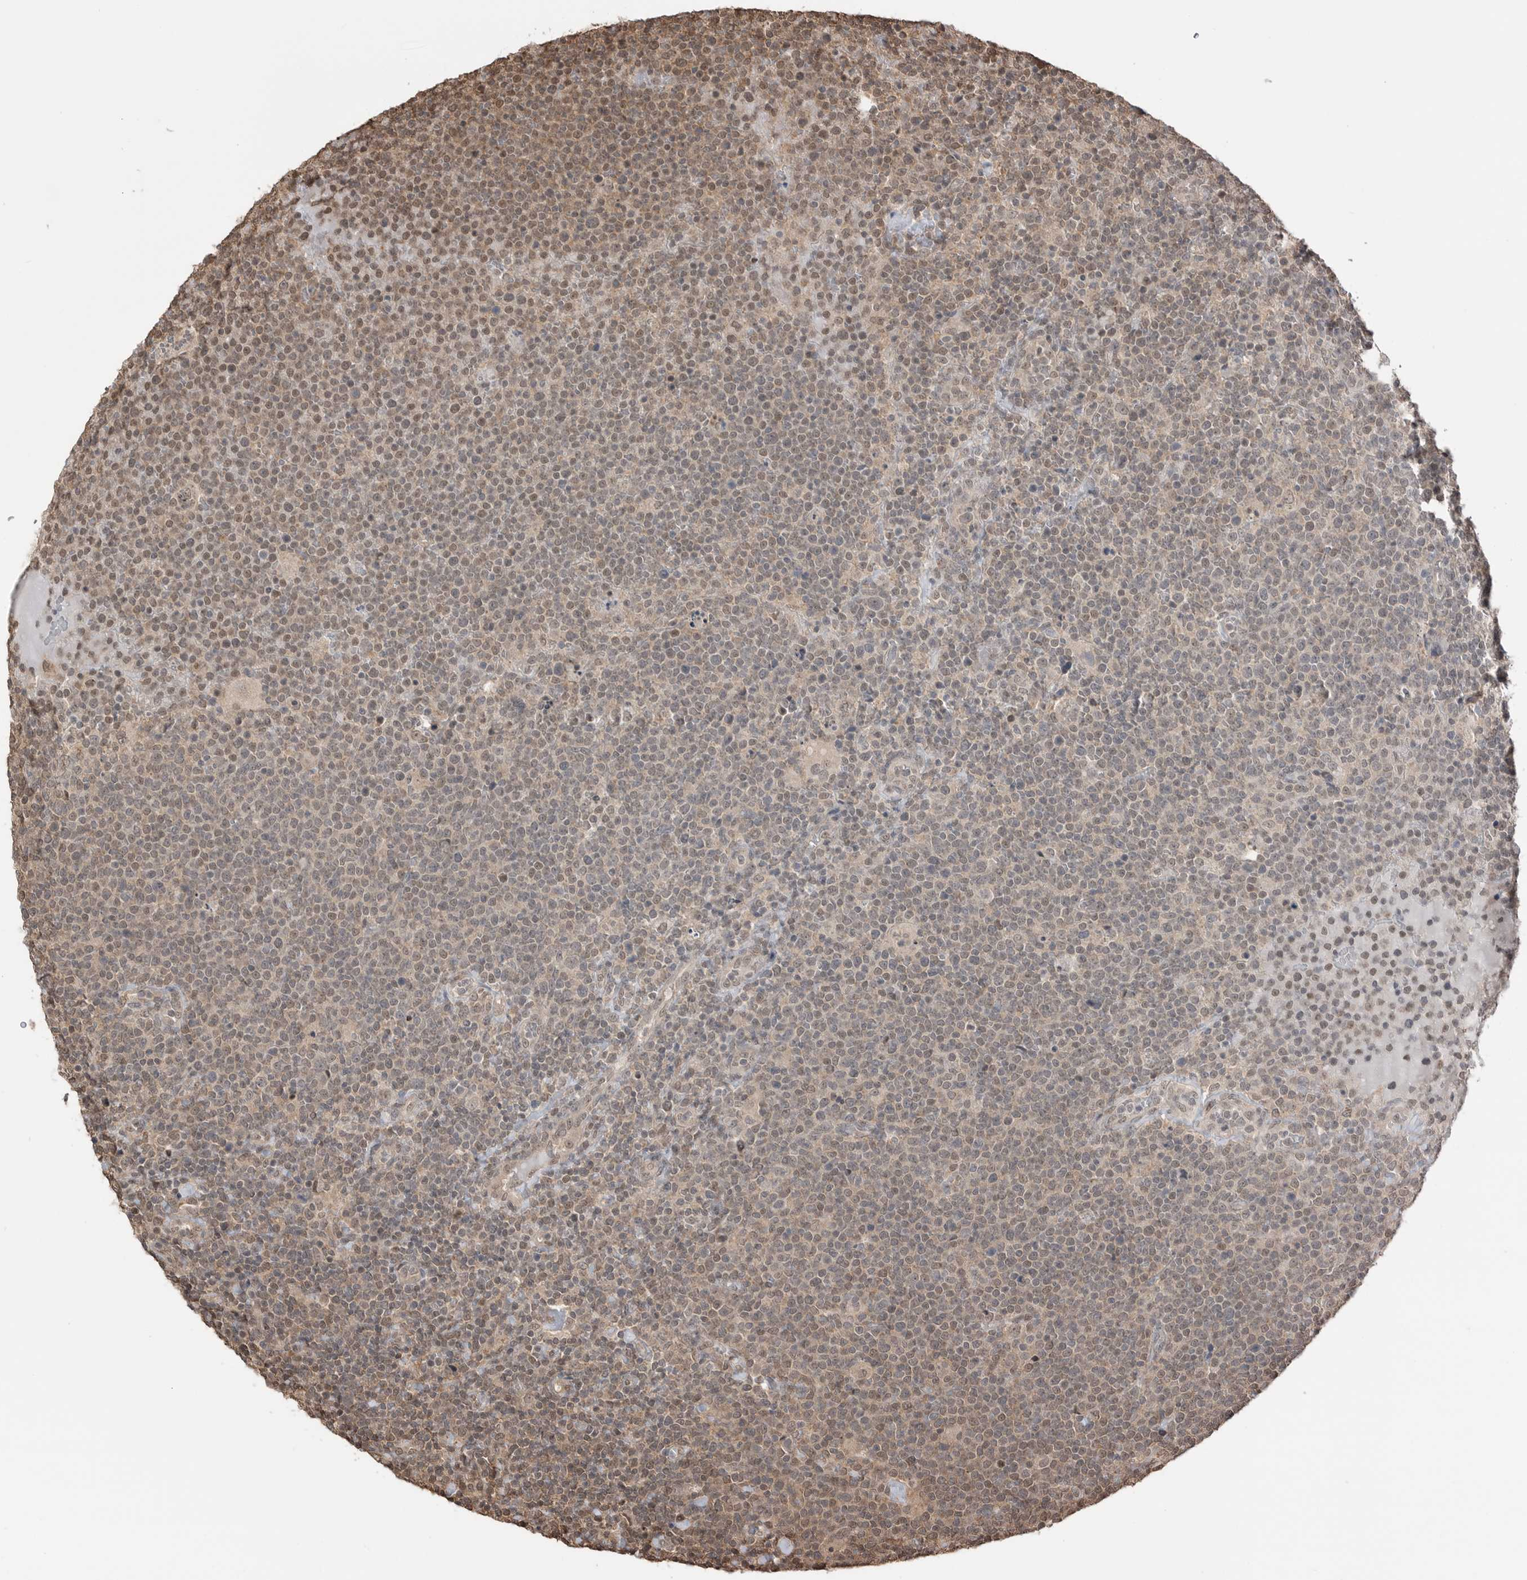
{"staining": {"intensity": "weak", "quantity": "25%-75%", "location": "nuclear"}, "tissue": "lymphoma", "cell_type": "Tumor cells", "image_type": "cancer", "snomed": [{"axis": "morphology", "description": "Malignant lymphoma, non-Hodgkin's type, High grade"}, {"axis": "topography", "description": "Lymph node"}], "caption": "Human high-grade malignant lymphoma, non-Hodgkin's type stained for a protein (brown) reveals weak nuclear positive expression in approximately 25%-75% of tumor cells.", "gene": "PEAK1", "patient": {"sex": "male", "age": 61}}